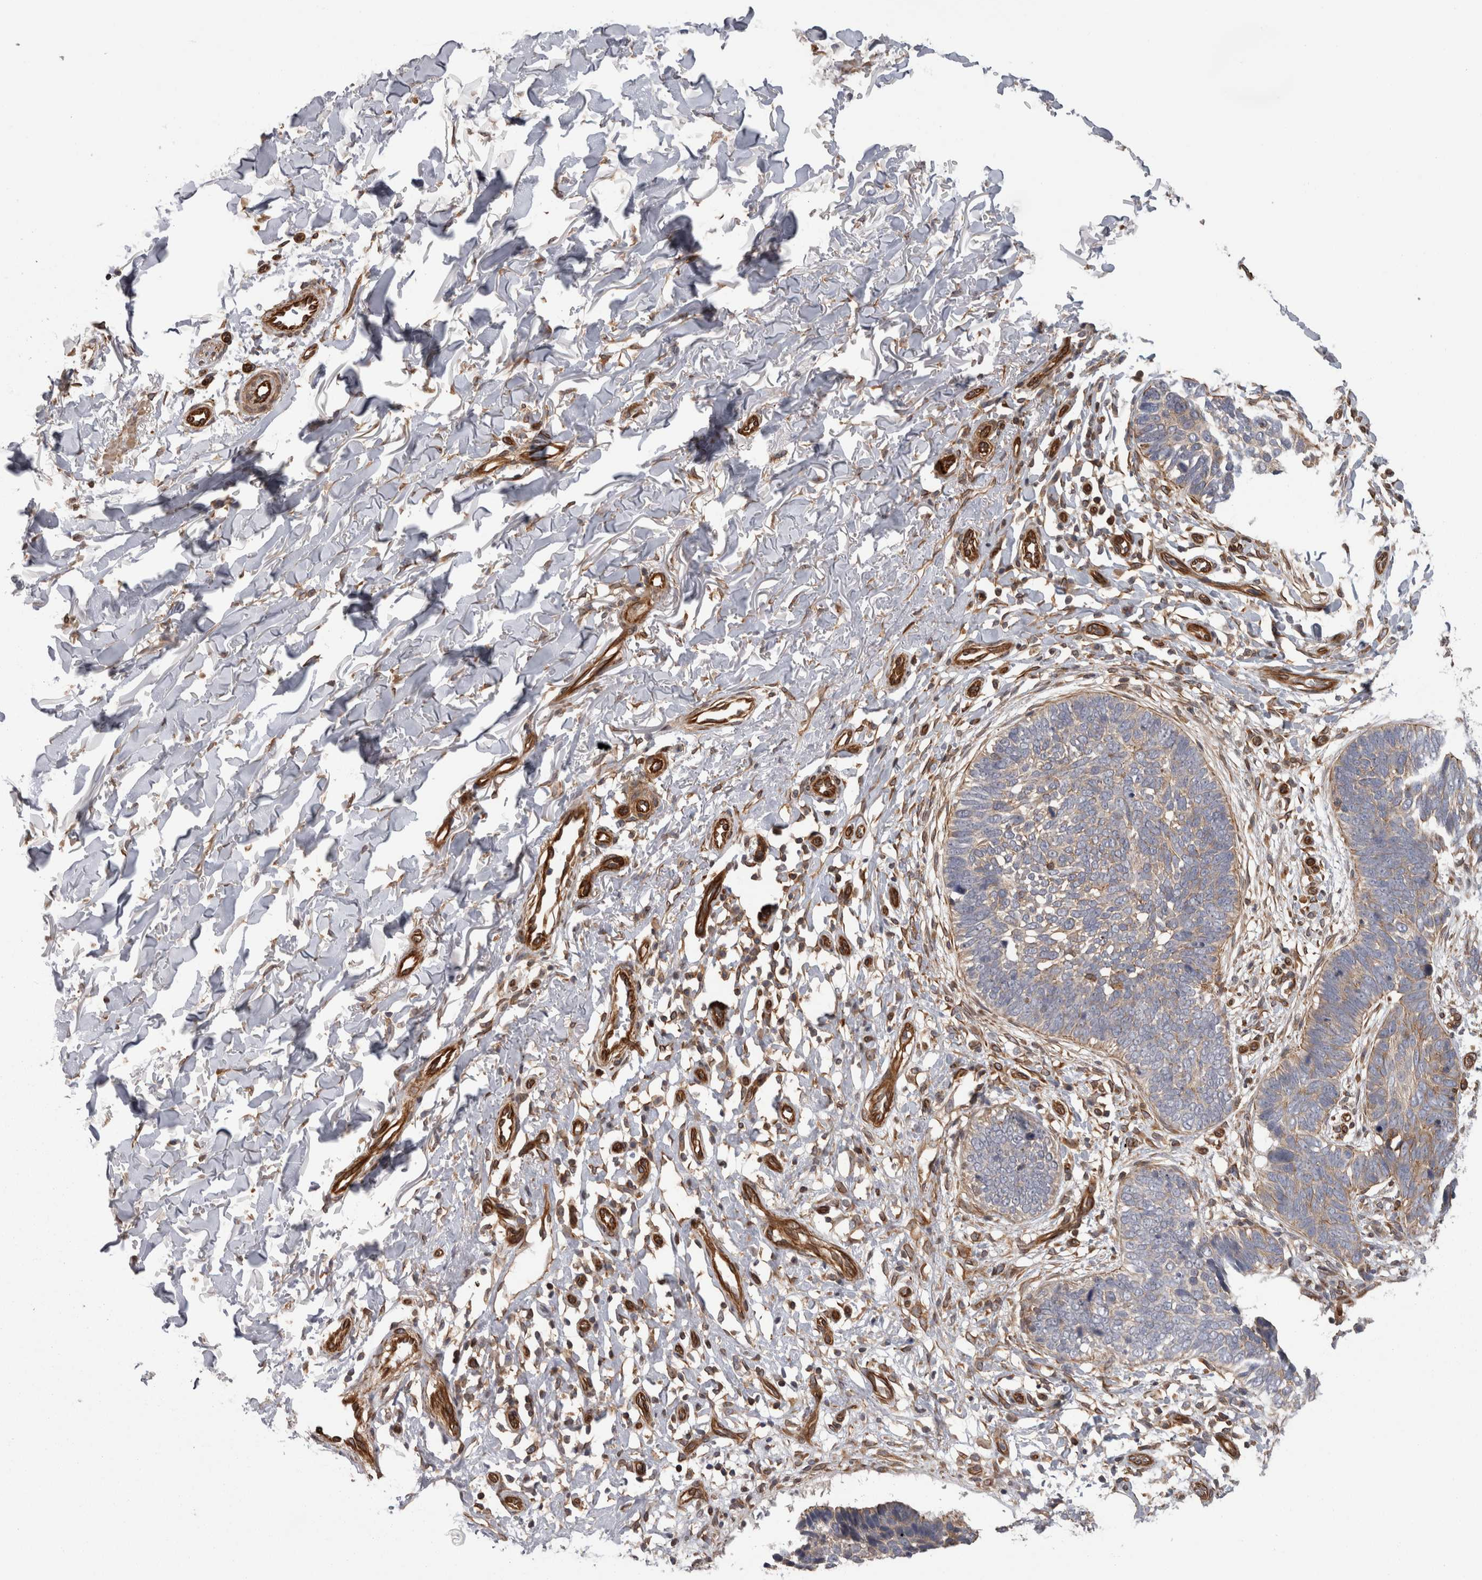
{"staining": {"intensity": "weak", "quantity": "<25%", "location": "cytoplasmic/membranous"}, "tissue": "skin cancer", "cell_type": "Tumor cells", "image_type": "cancer", "snomed": [{"axis": "morphology", "description": "Normal tissue, NOS"}, {"axis": "morphology", "description": "Basal cell carcinoma"}, {"axis": "topography", "description": "Skin"}], "caption": "DAB (3,3'-diaminobenzidine) immunohistochemical staining of skin cancer (basal cell carcinoma) demonstrates no significant positivity in tumor cells.", "gene": "RMDN1", "patient": {"sex": "male", "age": 77}}